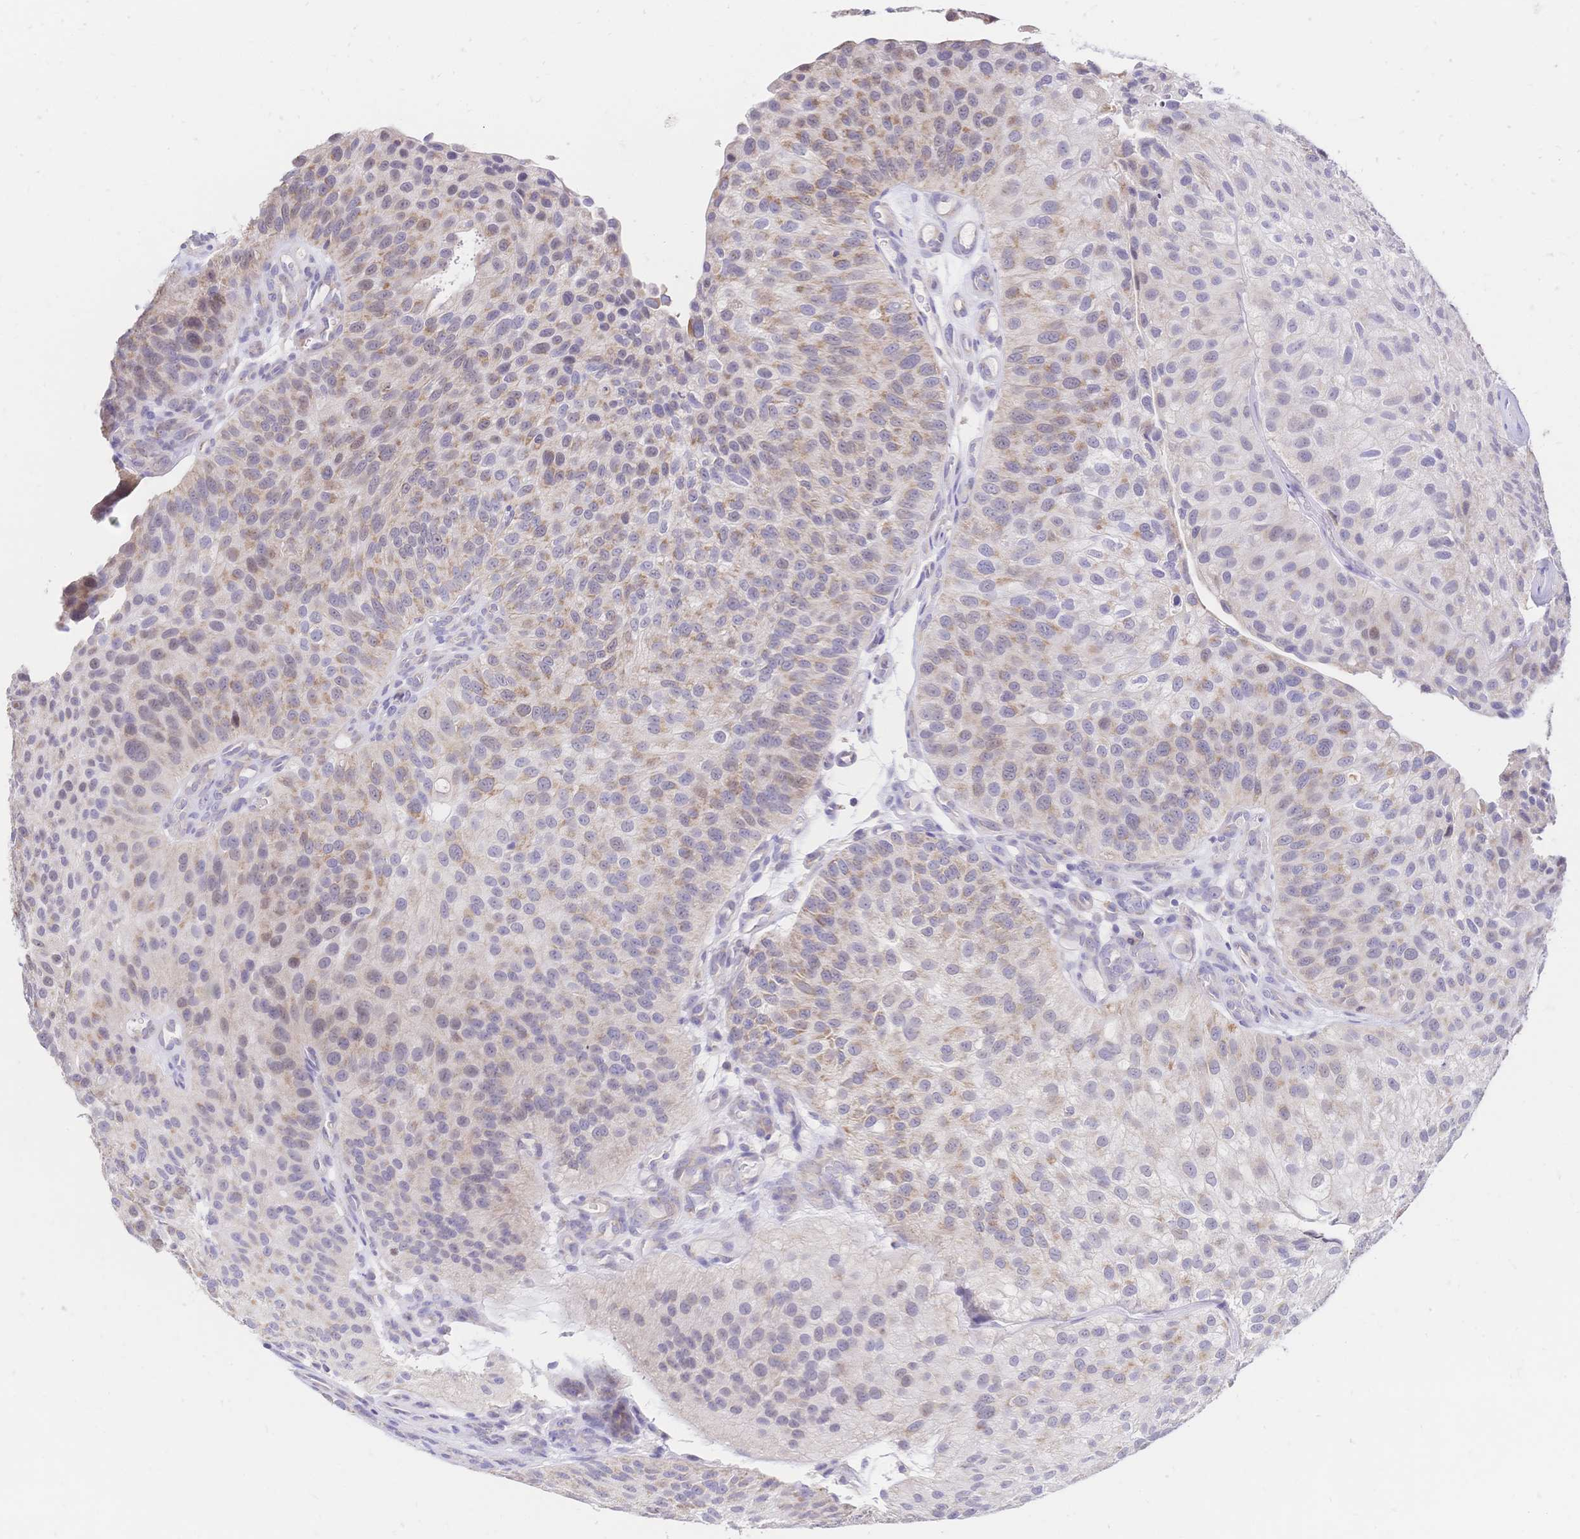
{"staining": {"intensity": "moderate", "quantity": "25%-75%", "location": "cytoplasmic/membranous"}, "tissue": "urothelial cancer", "cell_type": "Tumor cells", "image_type": "cancer", "snomed": [{"axis": "morphology", "description": "Urothelial carcinoma, NOS"}, {"axis": "topography", "description": "Urinary bladder"}], "caption": "Immunohistochemistry (DAB (3,3'-diaminobenzidine)) staining of human urothelial cancer displays moderate cytoplasmic/membranous protein expression in approximately 25%-75% of tumor cells. The protein of interest is stained brown, and the nuclei are stained in blue (DAB (3,3'-diaminobenzidine) IHC with brightfield microscopy, high magnification).", "gene": "CLEC18B", "patient": {"sex": "male", "age": 87}}